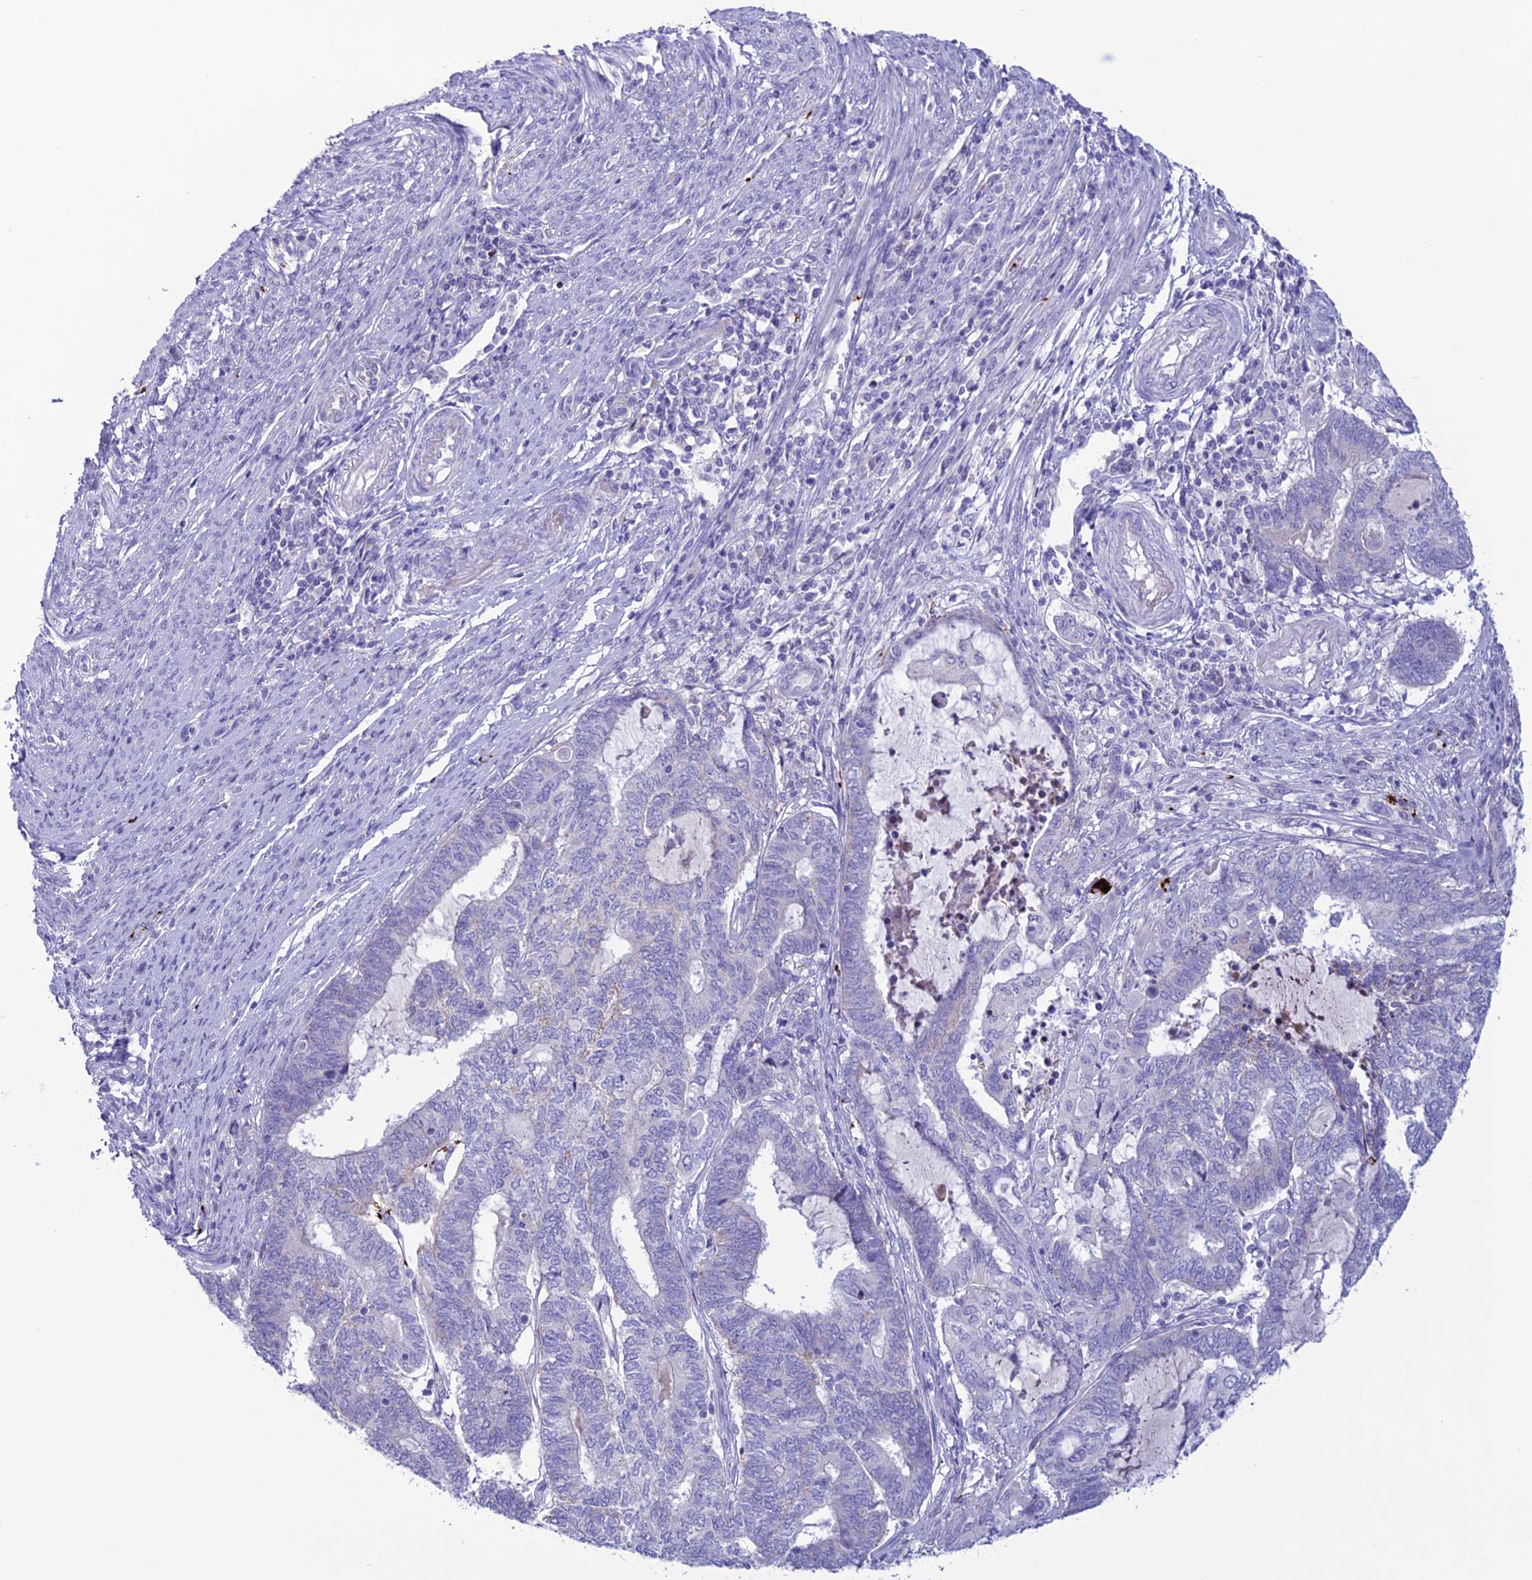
{"staining": {"intensity": "negative", "quantity": "none", "location": "none"}, "tissue": "endometrial cancer", "cell_type": "Tumor cells", "image_type": "cancer", "snomed": [{"axis": "morphology", "description": "Adenocarcinoma, NOS"}, {"axis": "topography", "description": "Uterus"}, {"axis": "topography", "description": "Endometrium"}], "caption": "Endometrial cancer was stained to show a protein in brown. There is no significant staining in tumor cells.", "gene": "C21orf140", "patient": {"sex": "female", "age": 70}}